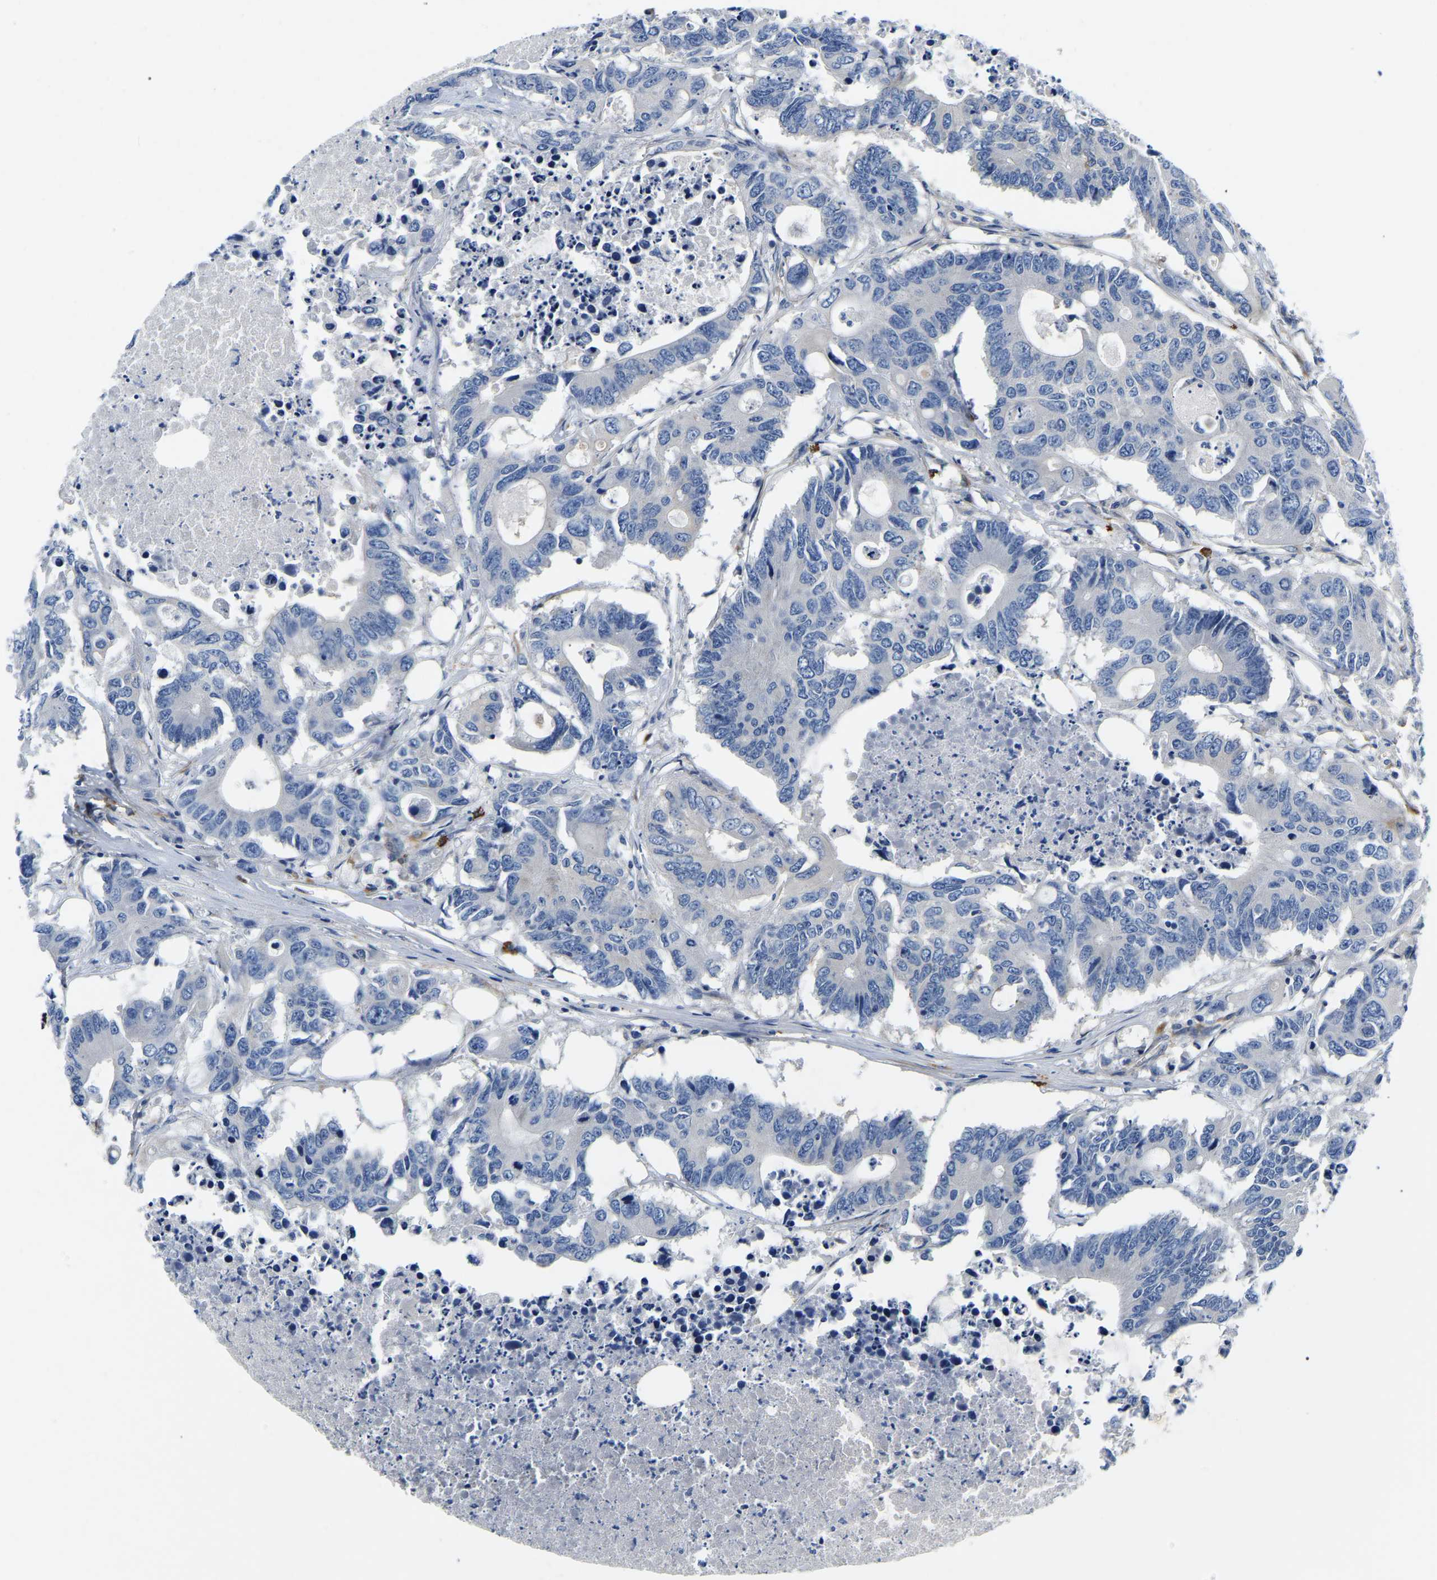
{"staining": {"intensity": "negative", "quantity": "none", "location": "none"}, "tissue": "colorectal cancer", "cell_type": "Tumor cells", "image_type": "cancer", "snomed": [{"axis": "morphology", "description": "Adenocarcinoma, NOS"}, {"axis": "topography", "description": "Colon"}], "caption": "Tumor cells show no significant expression in colorectal adenocarcinoma. Brightfield microscopy of immunohistochemistry stained with DAB (brown) and hematoxylin (blue), captured at high magnification.", "gene": "DUSP8", "patient": {"sex": "male", "age": 71}}